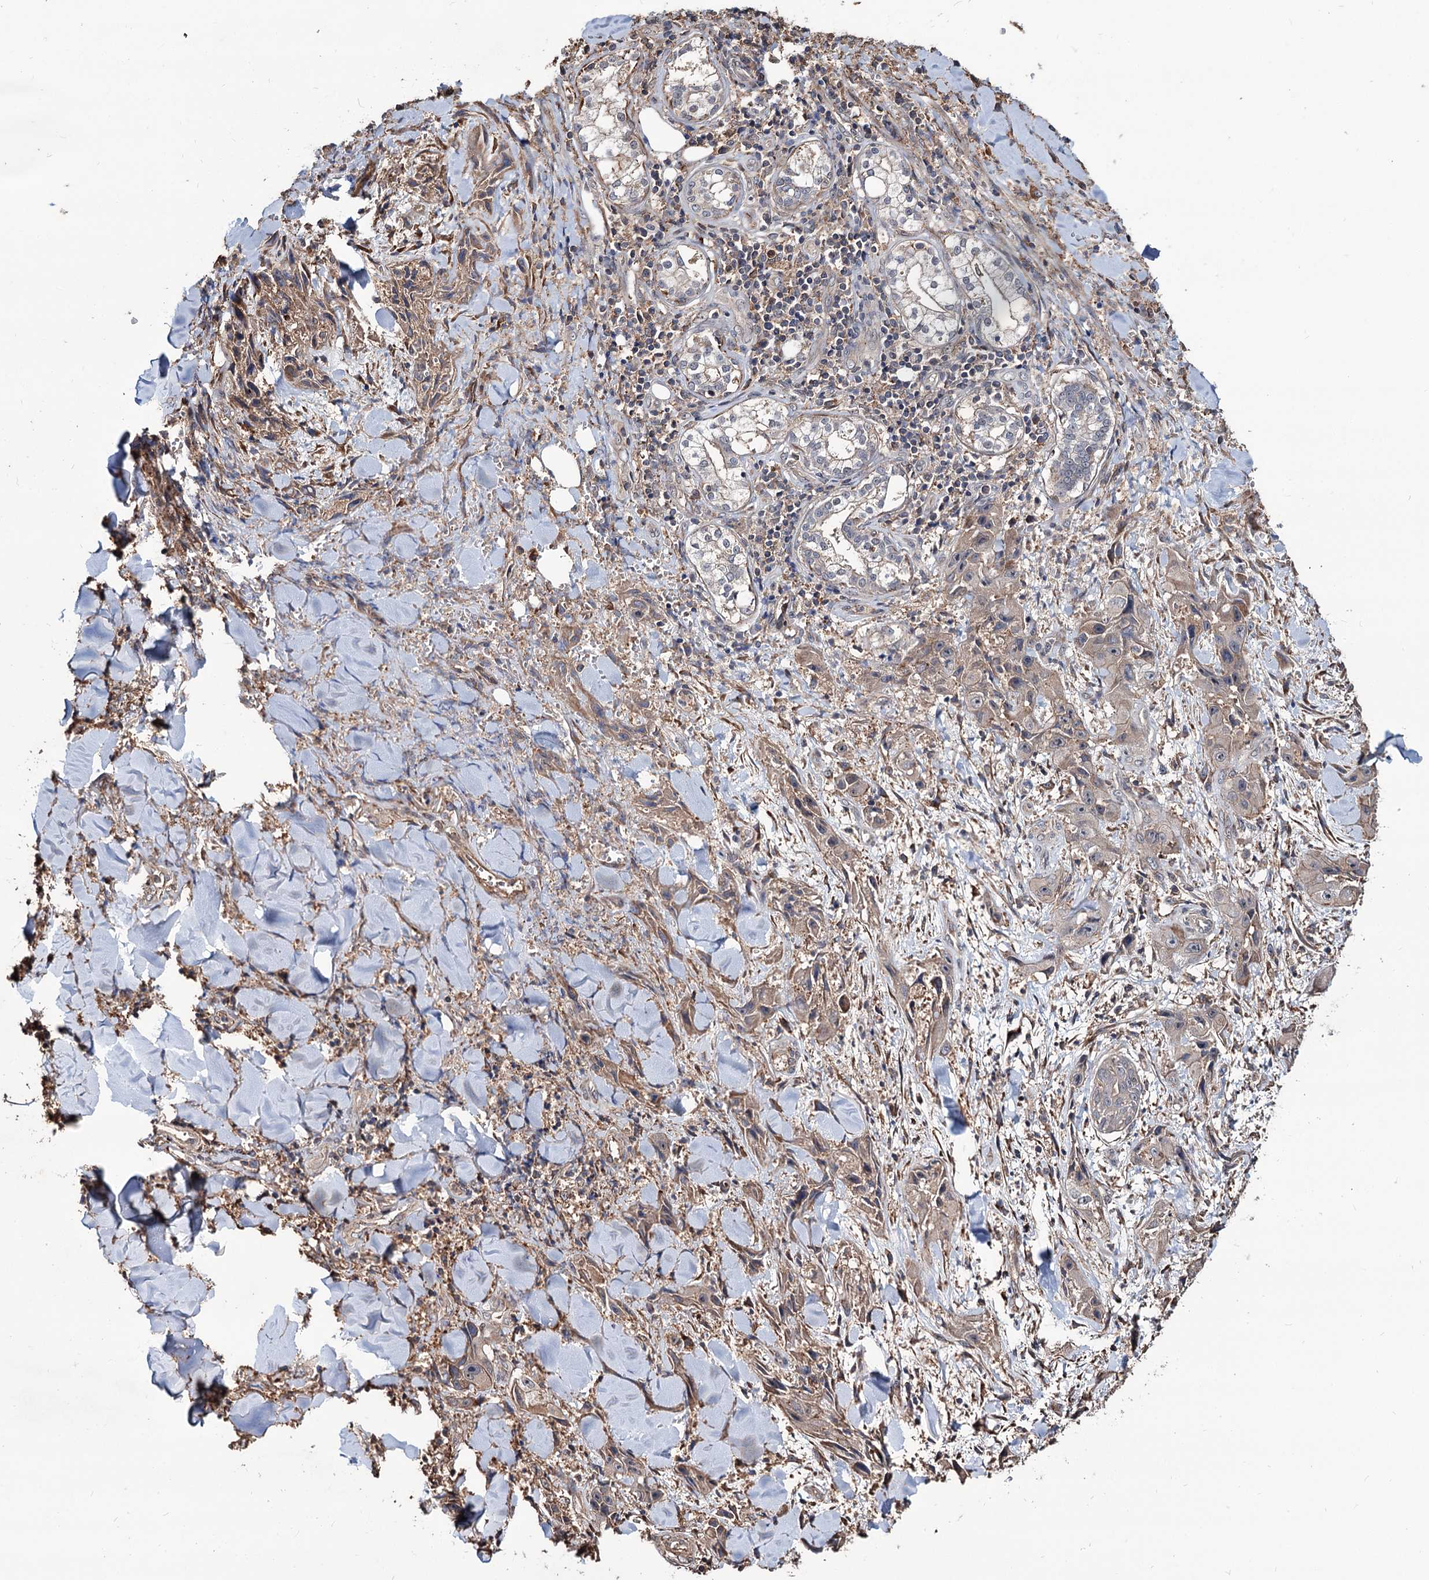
{"staining": {"intensity": "weak", "quantity": ">75%", "location": "cytoplasmic/membranous"}, "tissue": "skin cancer", "cell_type": "Tumor cells", "image_type": "cancer", "snomed": [{"axis": "morphology", "description": "Squamous cell carcinoma, NOS"}, {"axis": "topography", "description": "Skin"}, {"axis": "topography", "description": "Subcutis"}], "caption": "Protein expression analysis of human skin squamous cell carcinoma reveals weak cytoplasmic/membranous positivity in approximately >75% of tumor cells.", "gene": "GRIP1", "patient": {"sex": "male", "age": 73}}